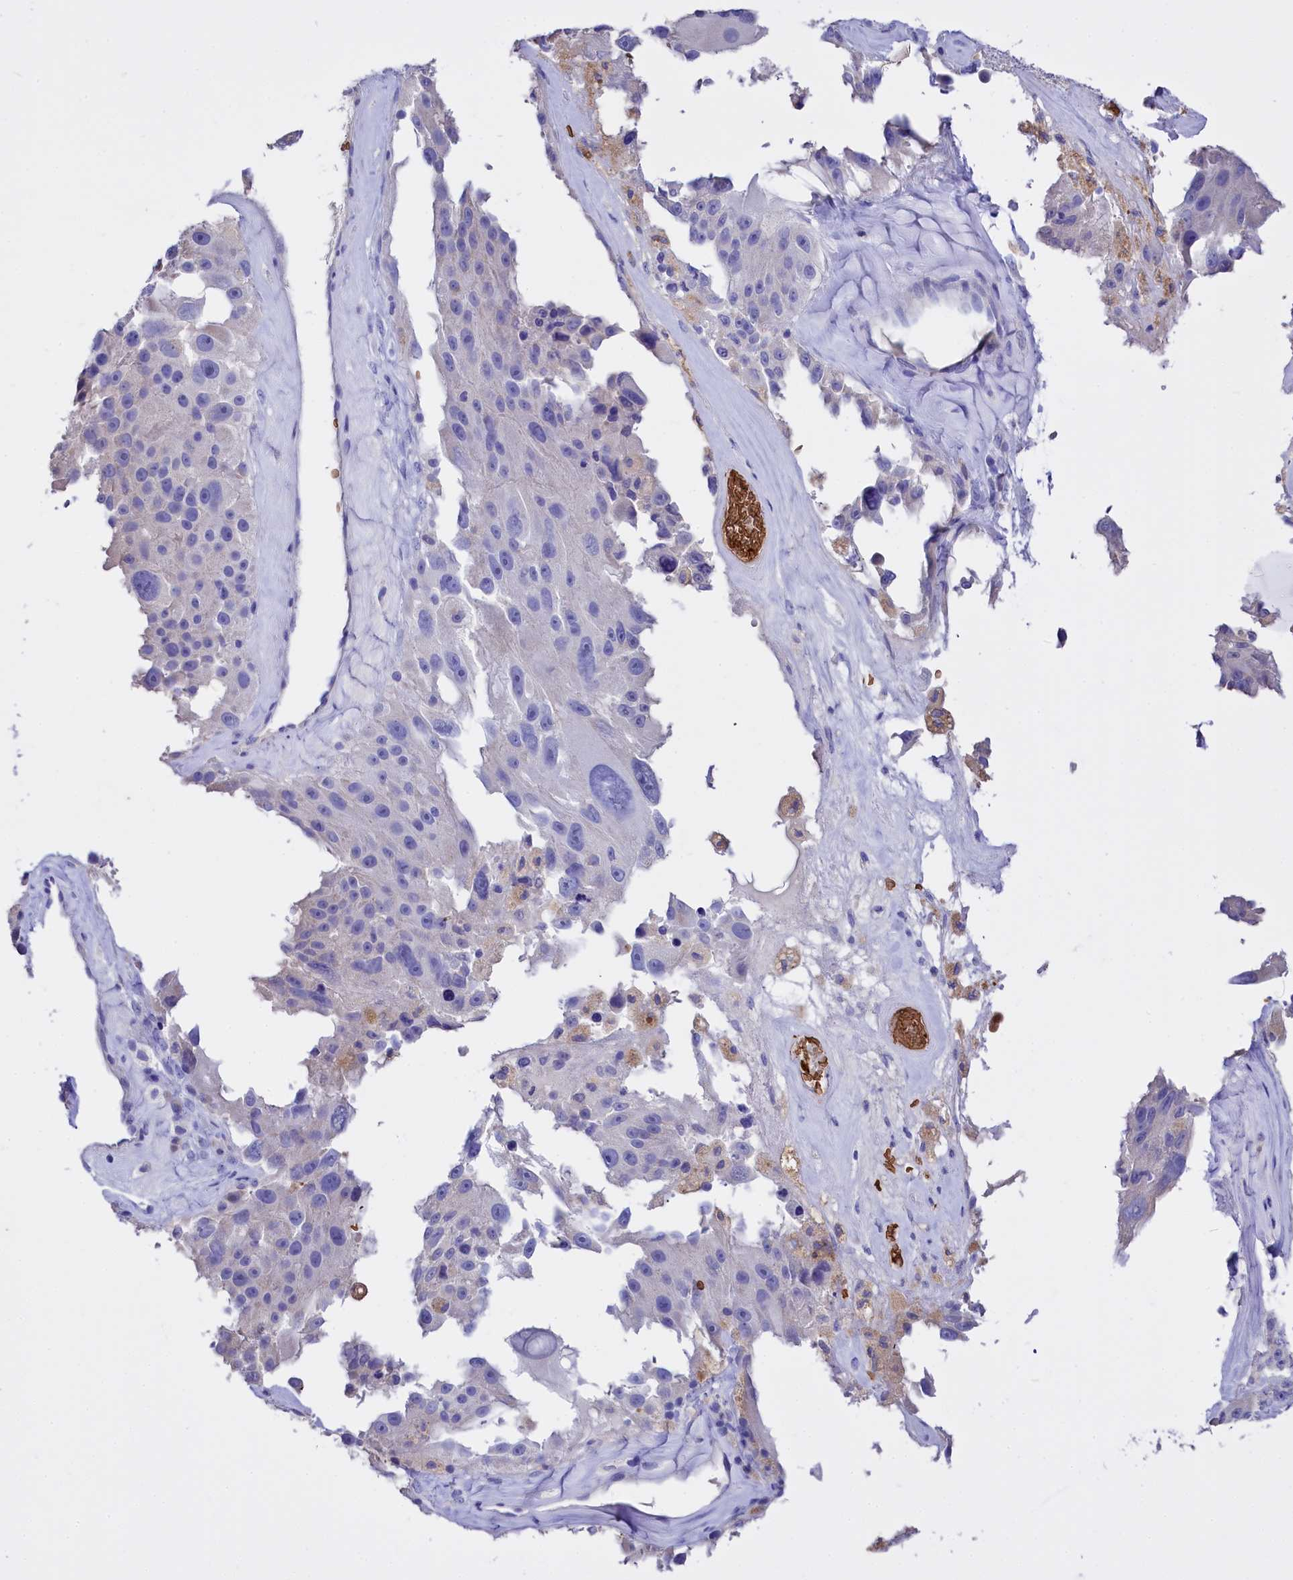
{"staining": {"intensity": "negative", "quantity": "none", "location": "none"}, "tissue": "melanoma", "cell_type": "Tumor cells", "image_type": "cancer", "snomed": [{"axis": "morphology", "description": "Malignant melanoma, Metastatic site"}, {"axis": "topography", "description": "Lymph node"}], "caption": "Human malignant melanoma (metastatic site) stained for a protein using immunohistochemistry demonstrates no positivity in tumor cells.", "gene": "RPUSD3", "patient": {"sex": "male", "age": 62}}